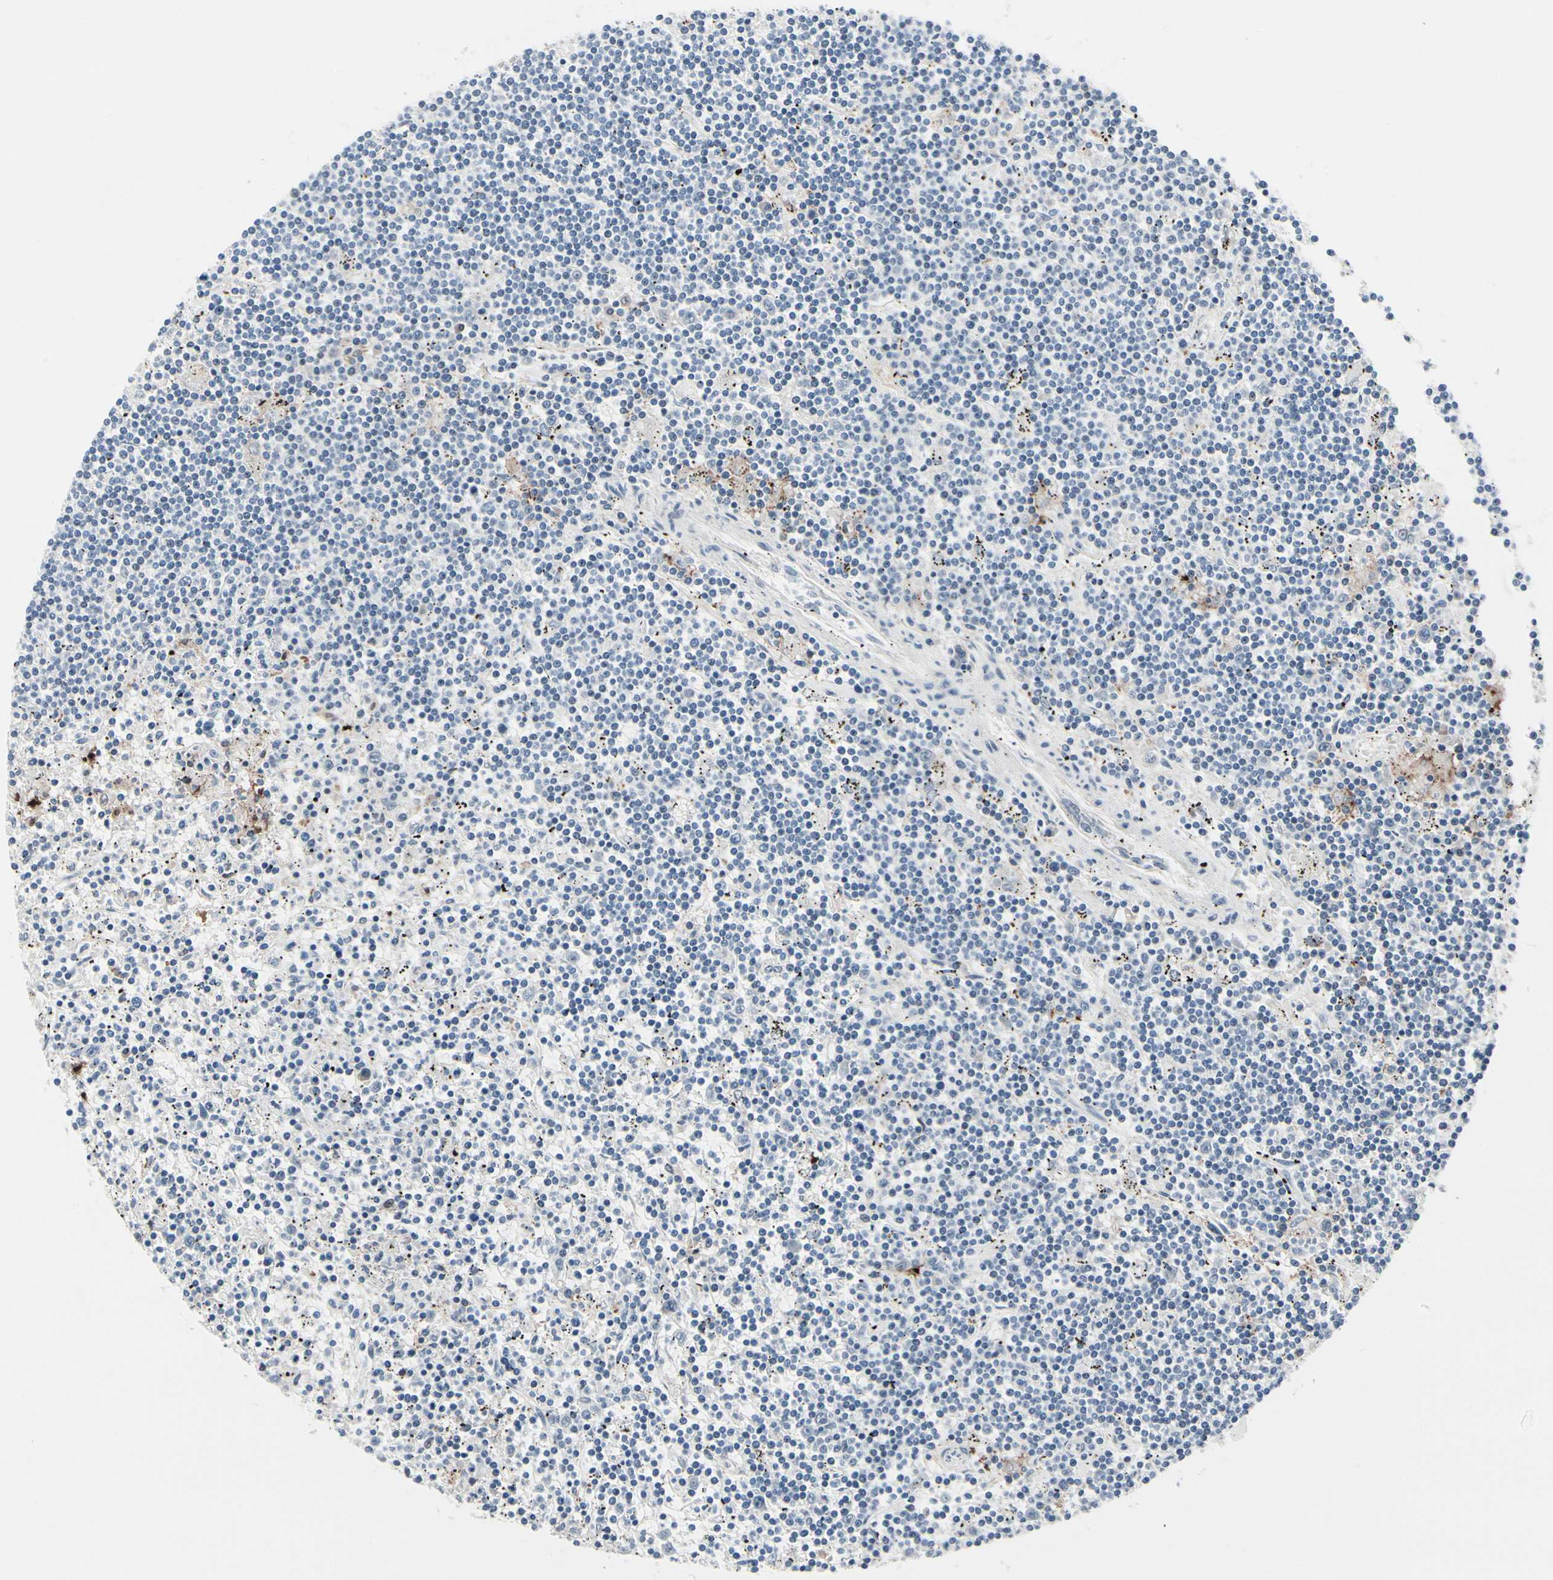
{"staining": {"intensity": "weak", "quantity": "<25%", "location": "cytoplasmic/membranous"}, "tissue": "lymphoma", "cell_type": "Tumor cells", "image_type": "cancer", "snomed": [{"axis": "morphology", "description": "Malignant lymphoma, non-Hodgkin's type, Low grade"}, {"axis": "topography", "description": "Spleen"}], "caption": "Histopathology image shows no significant protein staining in tumor cells of low-grade malignant lymphoma, non-Hodgkin's type.", "gene": "TXN", "patient": {"sex": "male", "age": 76}}